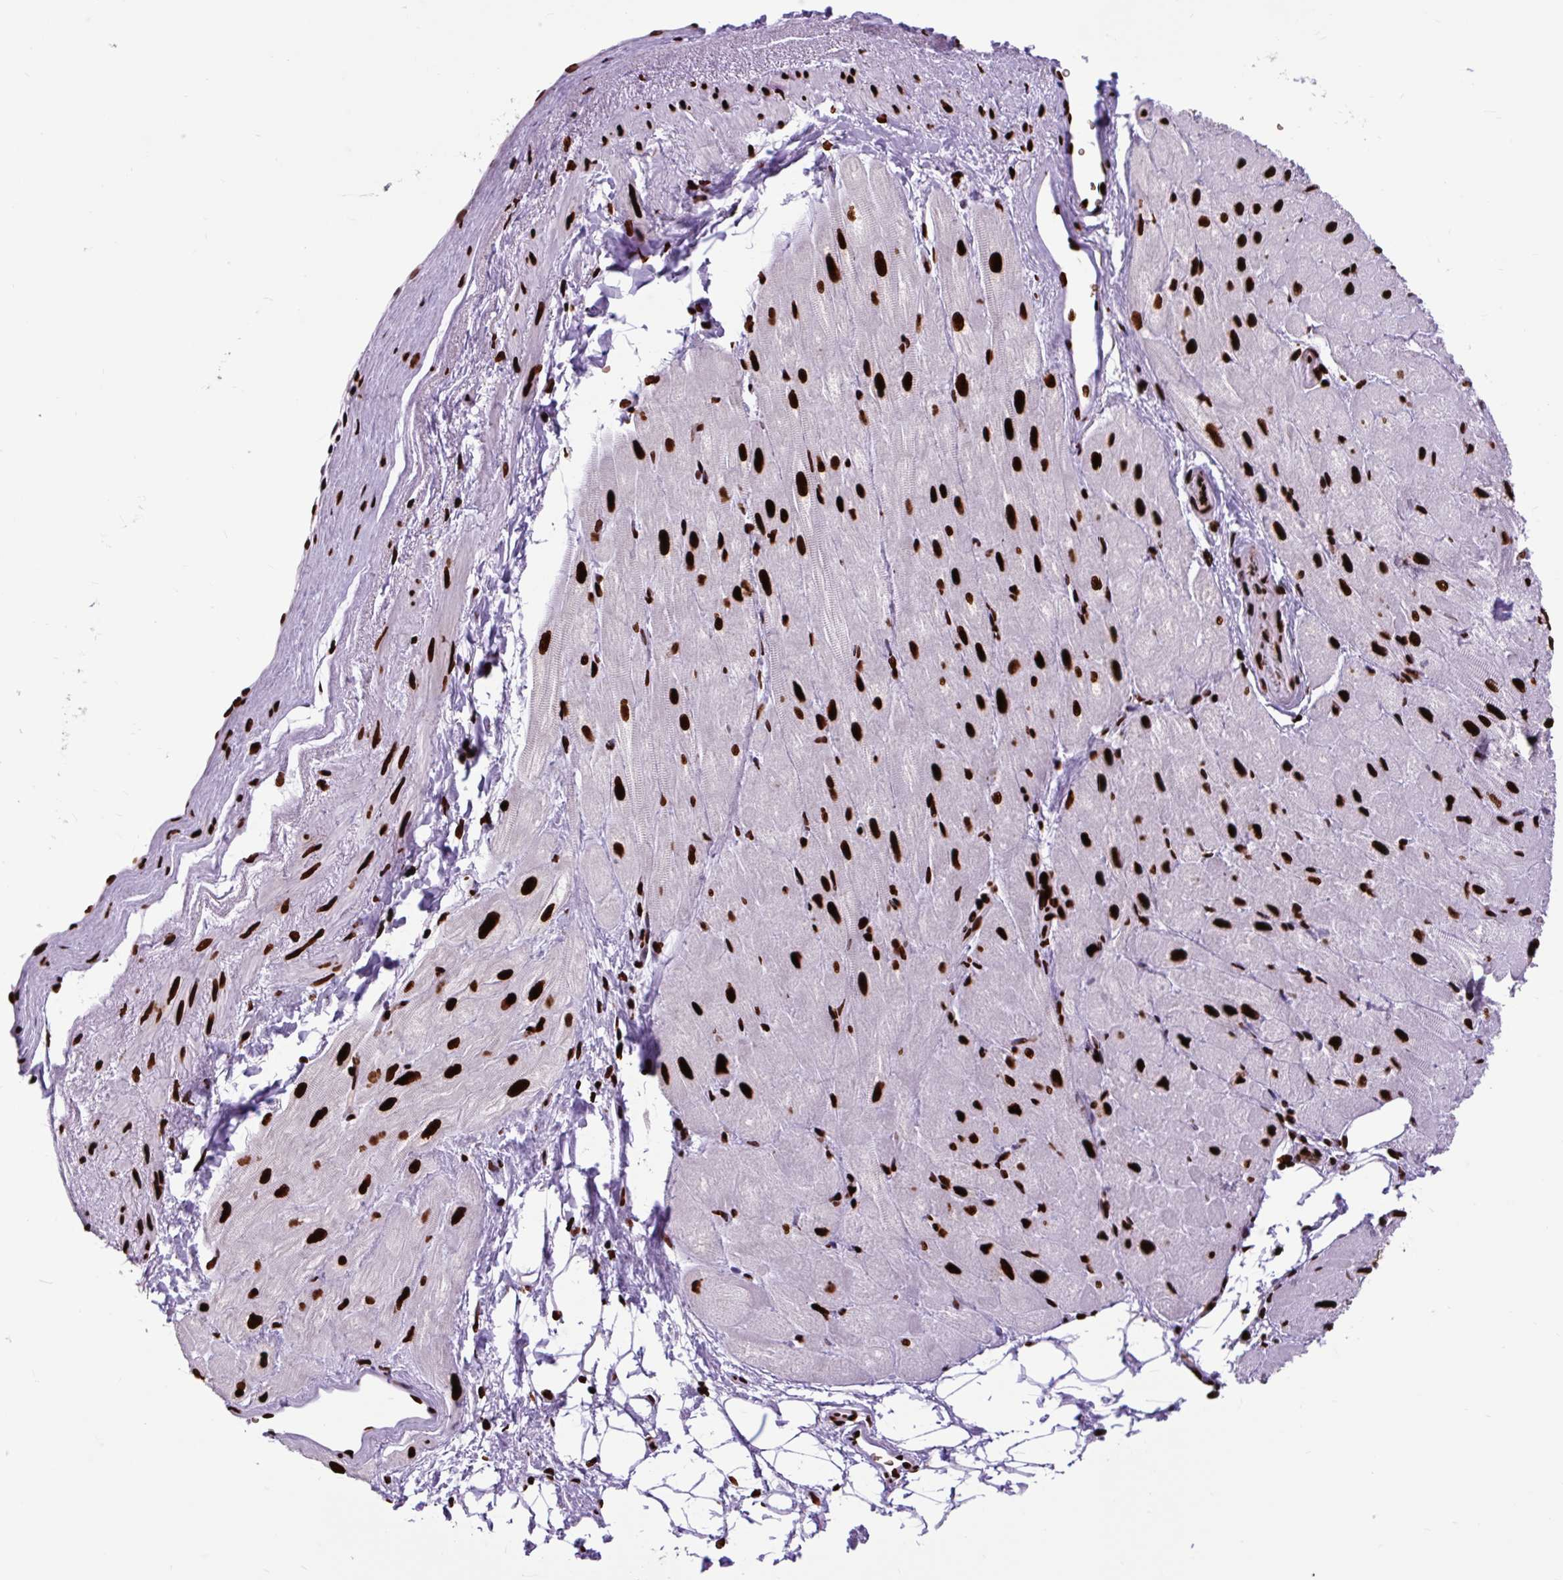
{"staining": {"intensity": "strong", "quantity": "25%-75%", "location": "nuclear"}, "tissue": "heart muscle", "cell_type": "Cardiomyocytes", "image_type": "normal", "snomed": [{"axis": "morphology", "description": "Normal tissue, NOS"}, {"axis": "topography", "description": "Heart"}], "caption": "A brown stain labels strong nuclear expression of a protein in cardiomyocytes of normal heart muscle. (DAB = brown stain, brightfield microscopy at high magnification).", "gene": "FUS", "patient": {"sex": "male", "age": 62}}